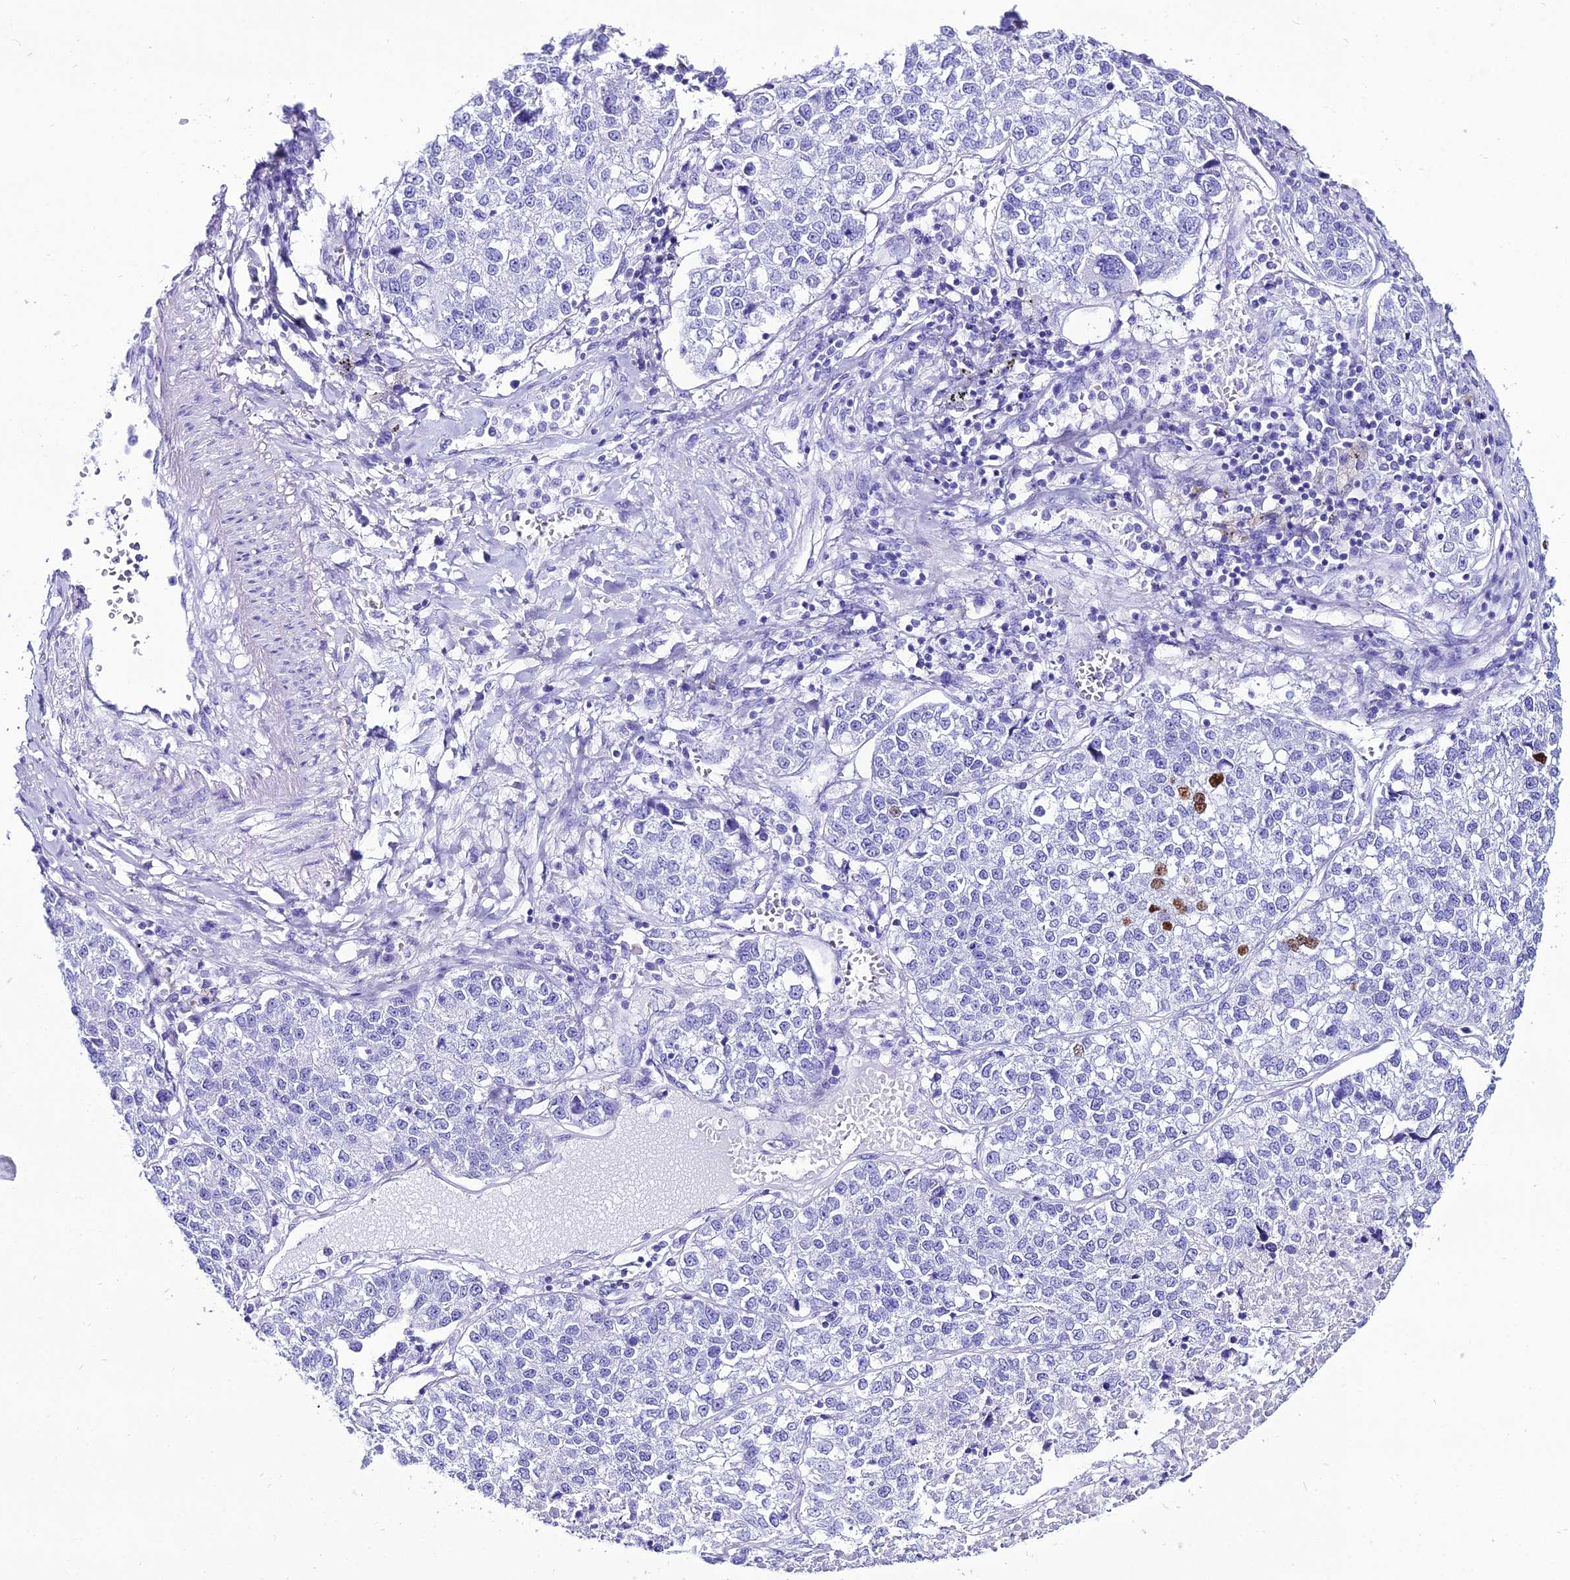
{"staining": {"intensity": "moderate", "quantity": "<25%", "location": "nuclear"}, "tissue": "lung cancer", "cell_type": "Tumor cells", "image_type": "cancer", "snomed": [{"axis": "morphology", "description": "Adenocarcinoma, NOS"}, {"axis": "topography", "description": "Lung"}], "caption": "A high-resolution image shows immunohistochemistry (IHC) staining of adenocarcinoma (lung), which exhibits moderate nuclear staining in approximately <25% of tumor cells.", "gene": "PNMA5", "patient": {"sex": "male", "age": 49}}